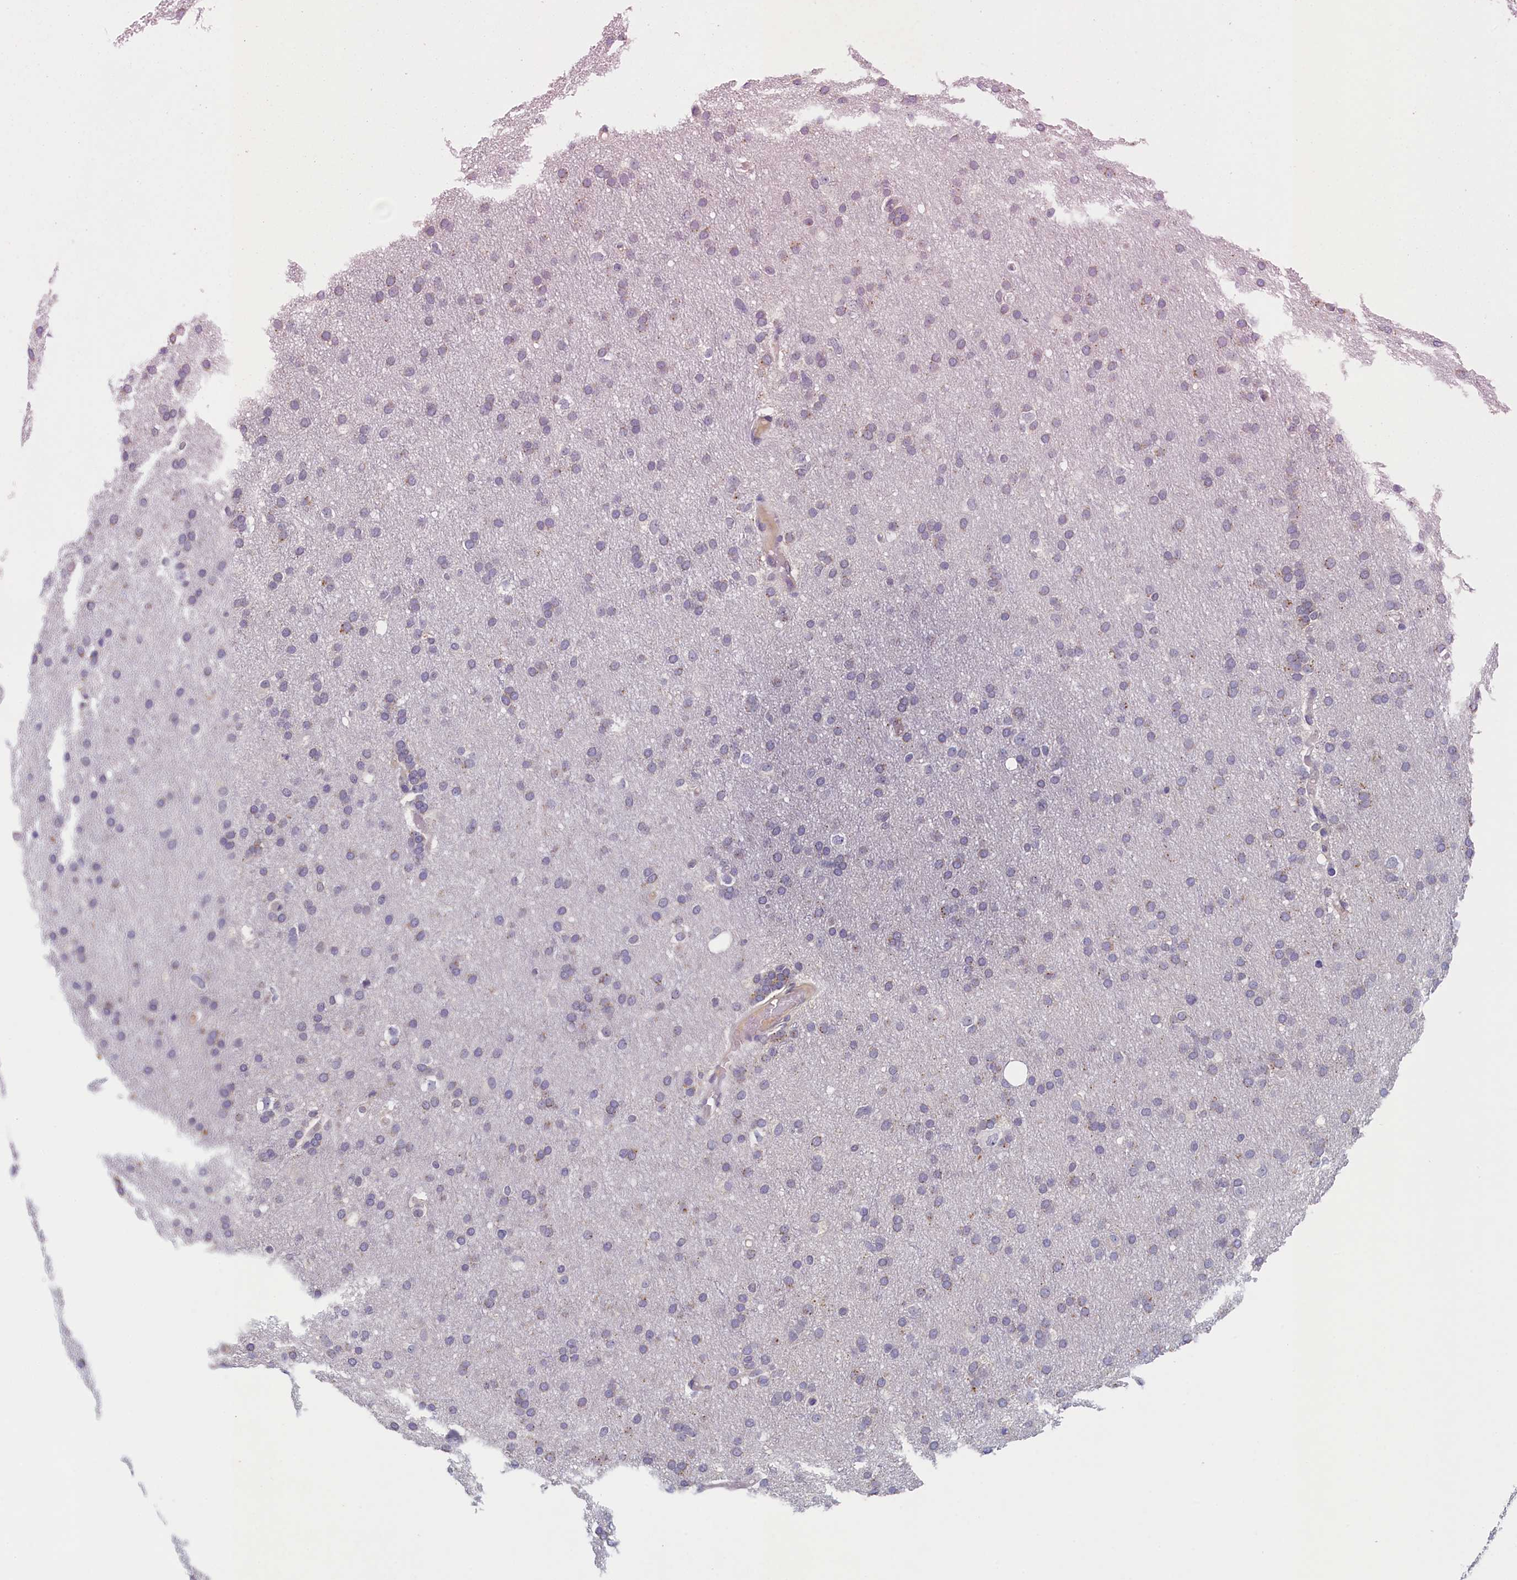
{"staining": {"intensity": "negative", "quantity": "none", "location": "none"}, "tissue": "glioma", "cell_type": "Tumor cells", "image_type": "cancer", "snomed": [{"axis": "morphology", "description": "Glioma, malignant, High grade"}, {"axis": "topography", "description": "Cerebral cortex"}], "caption": "There is no significant staining in tumor cells of malignant high-grade glioma. (DAB (3,3'-diaminobenzidine) immunohistochemistry with hematoxylin counter stain).", "gene": "NUBP2", "patient": {"sex": "female", "age": 36}}